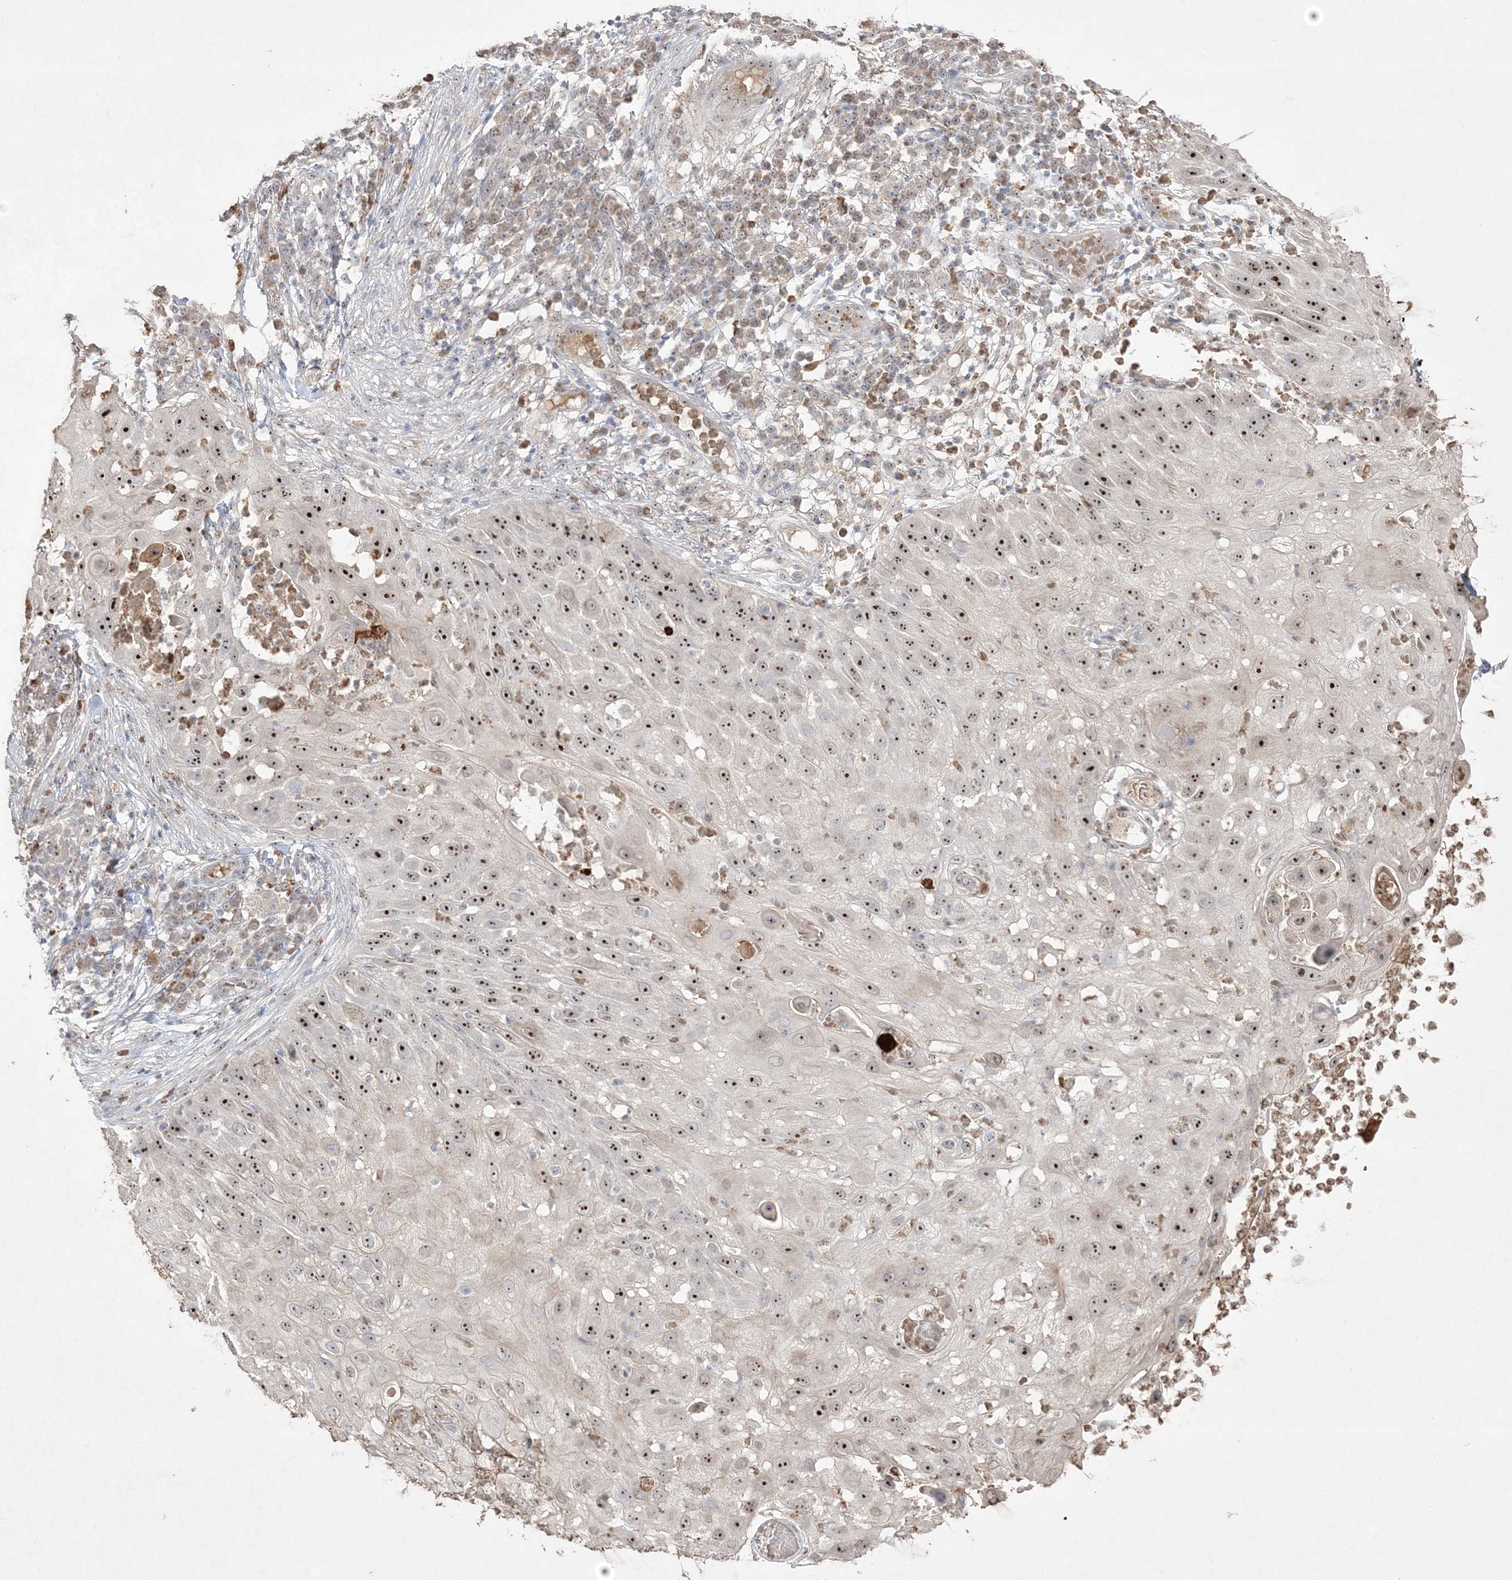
{"staining": {"intensity": "strong", "quantity": ">75%", "location": "nuclear"}, "tissue": "skin cancer", "cell_type": "Tumor cells", "image_type": "cancer", "snomed": [{"axis": "morphology", "description": "Squamous cell carcinoma, NOS"}, {"axis": "topography", "description": "Skin"}], "caption": "Squamous cell carcinoma (skin) tissue exhibits strong nuclear staining in approximately >75% of tumor cells, visualized by immunohistochemistry. The protein of interest is stained brown, and the nuclei are stained in blue (DAB (3,3'-diaminobenzidine) IHC with brightfield microscopy, high magnification).", "gene": "NOP16", "patient": {"sex": "female", "age": 44}}